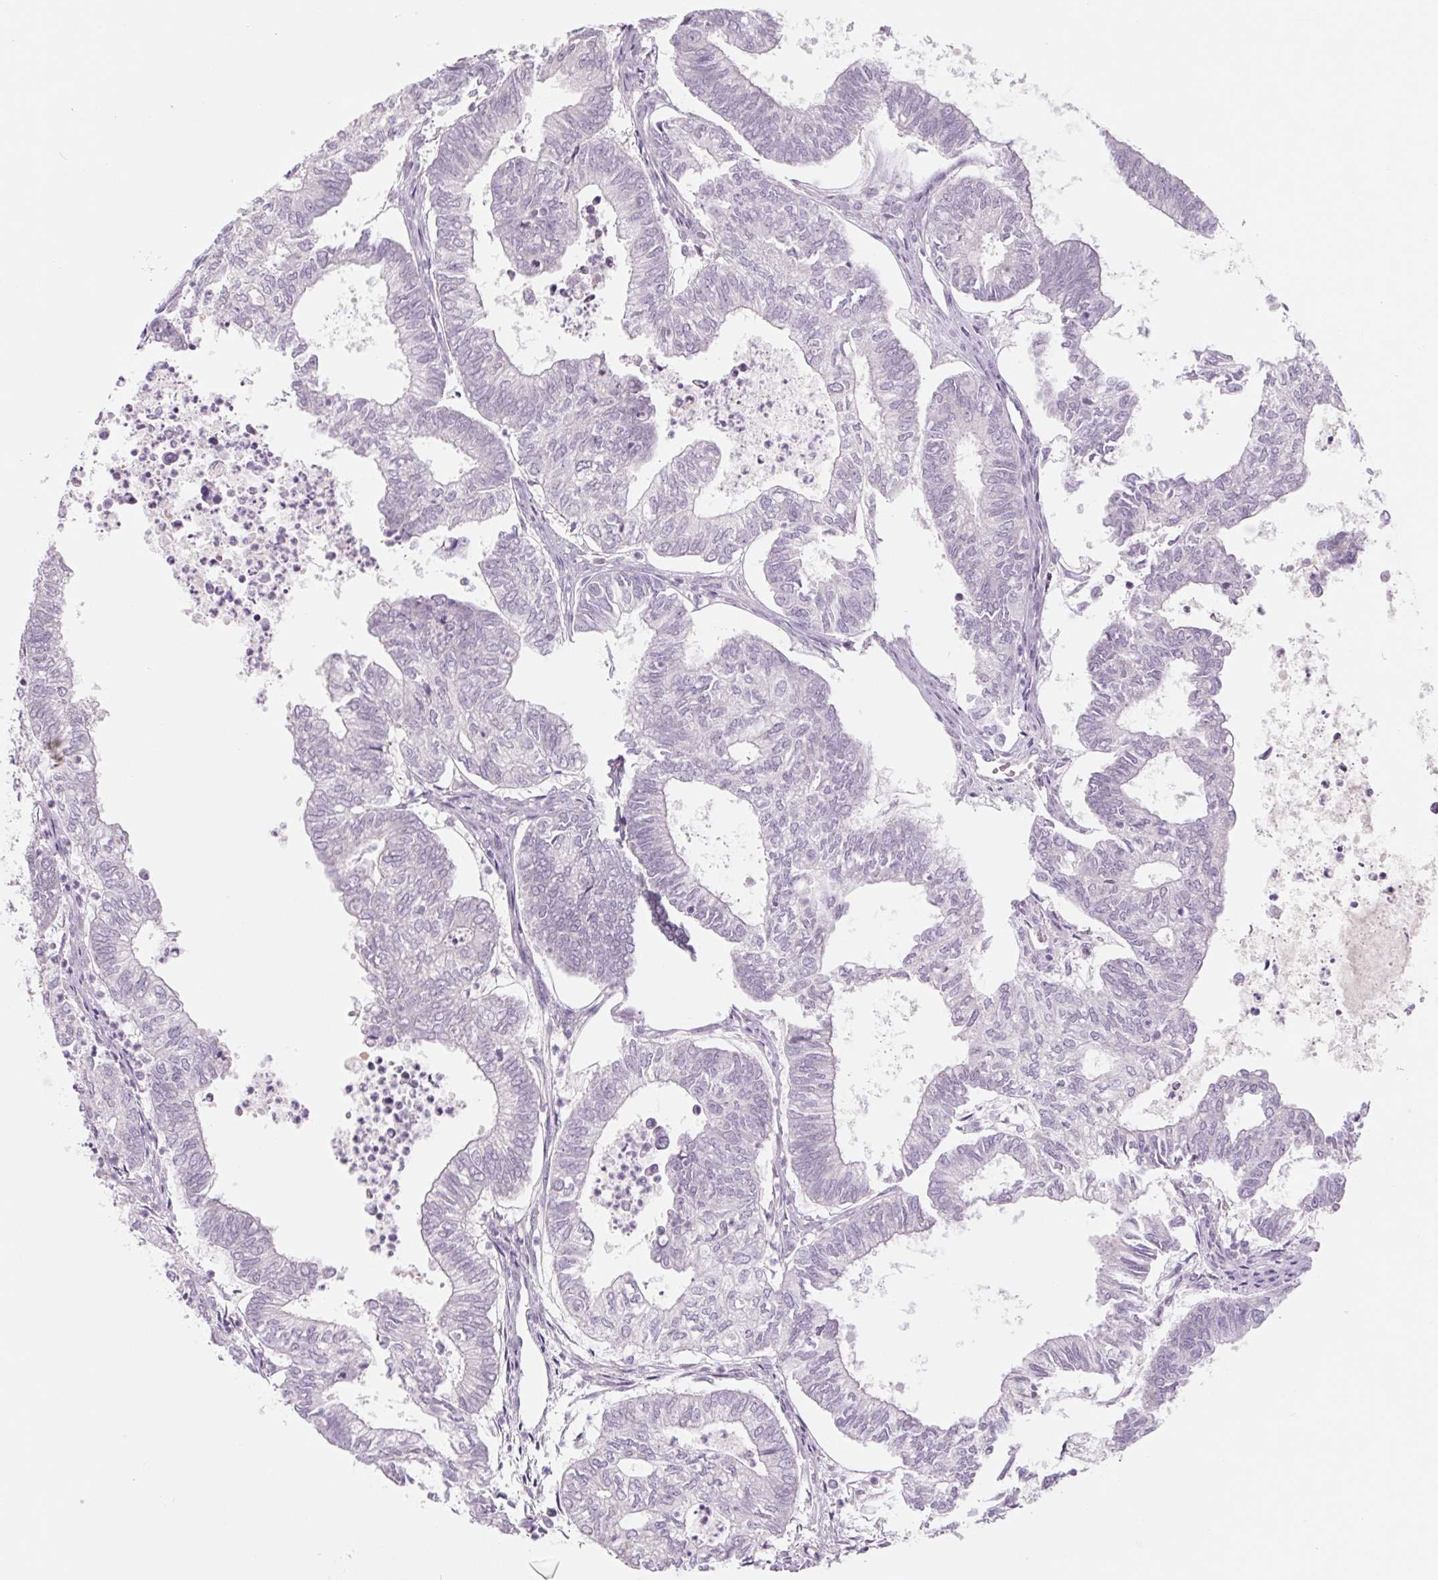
{"staining": {"intensity": "negative", "quantity": "none", "location": "none"}, "tissue": "ovarian cancer", "cell_type": "Tumor cells", "image_type": "cancer", "snomed": [{"axis": "morphology", "description": "Carcinoma, endometroid"}, {"axis": "topography", "description": "Ovary"}], "caption": "High power microscopy histopathology image of an immunohistochemistry (IHC) image of ovarian endometroid carcinoma, revealing no significant expression in tumor cells.", "gene": "POU1F1", "patient": {"sex": "female", "age": 64}}